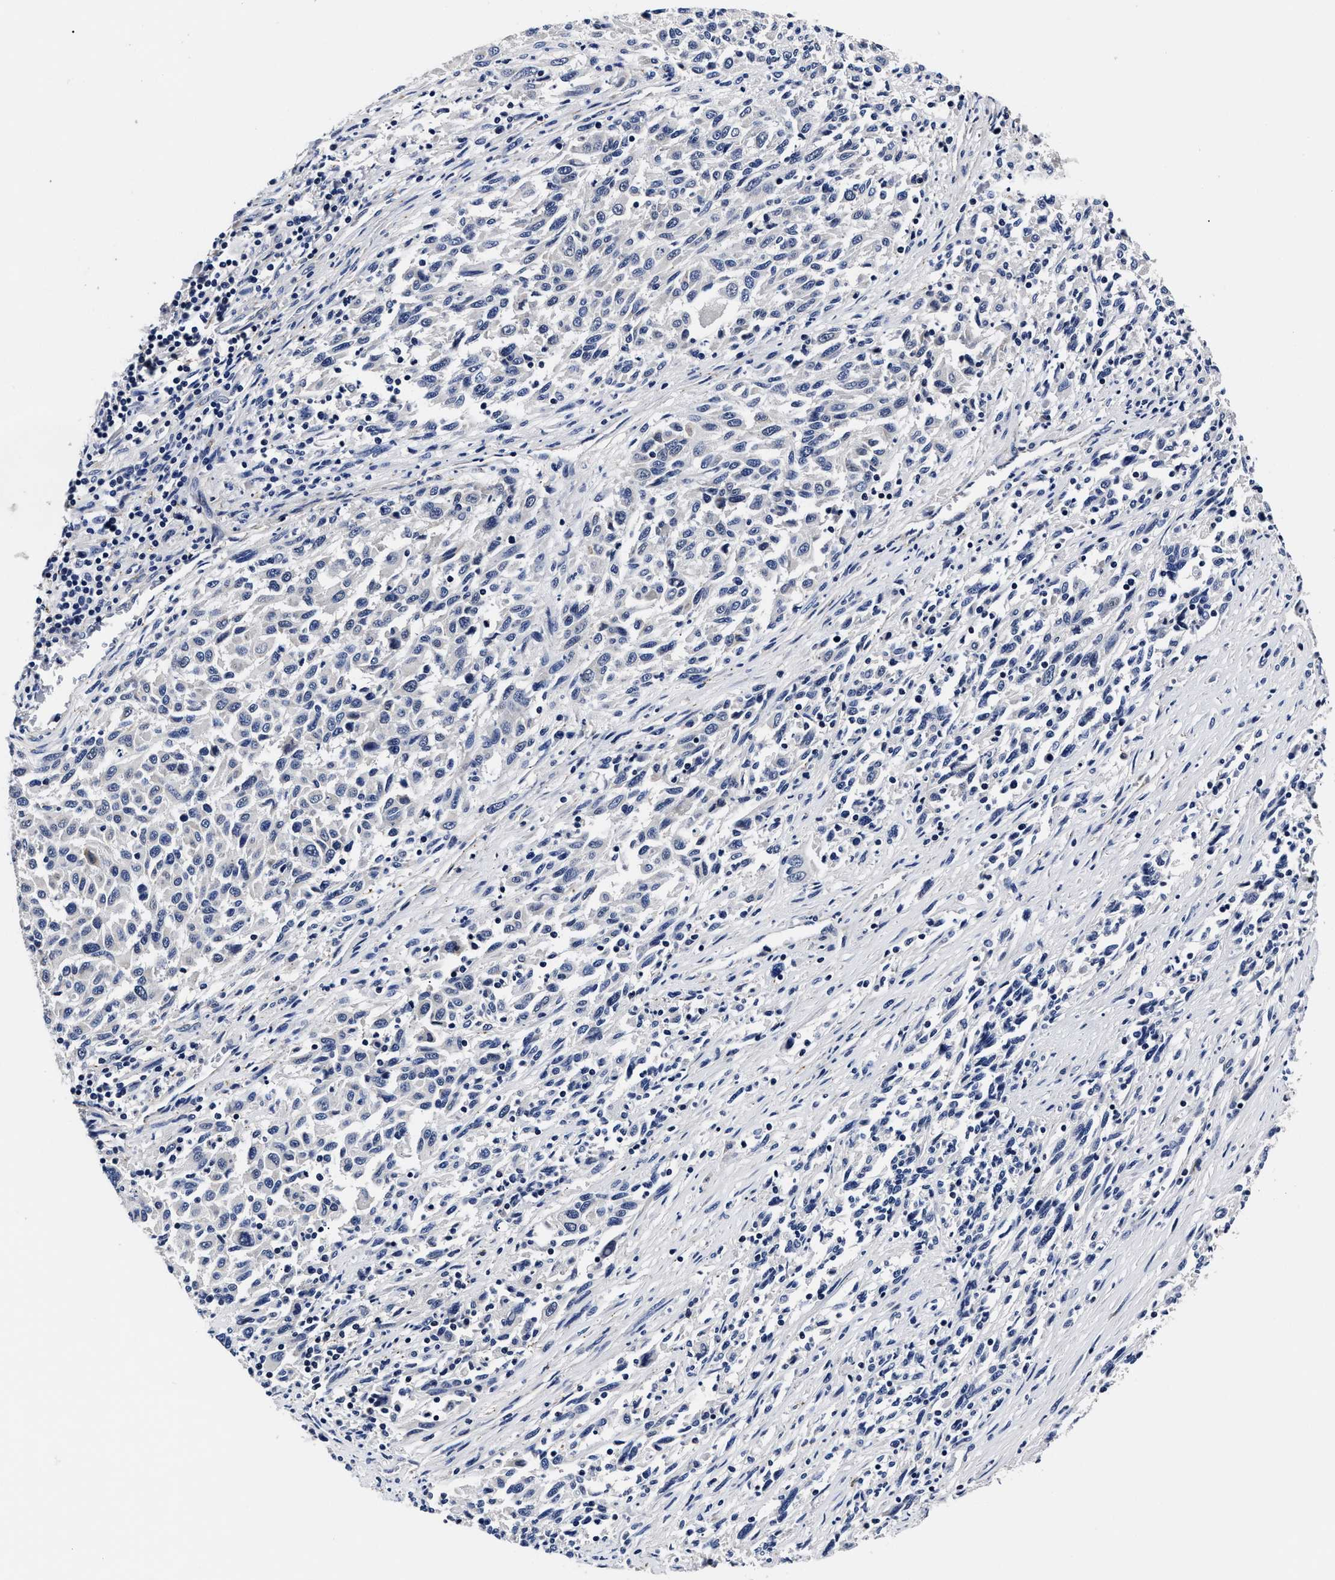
{"staining": {"intensity": "negative", "quantity": "none", "location": "none"}, "tissue": "melanoma", "cell_type": "Tumor cells", "image_type": "cancer", "snomed": [{"axis": "morphology", "description": "Malignant melanoma, Metastatic site"}, {"axis": "topography", "description": "Lymph node"}], "caption": "The image reveals no staining of tumor cells in malignant melanoma (metastatic site).", "gene": "OLFML2A", "patient": {"sex": "male", "age": 61}}